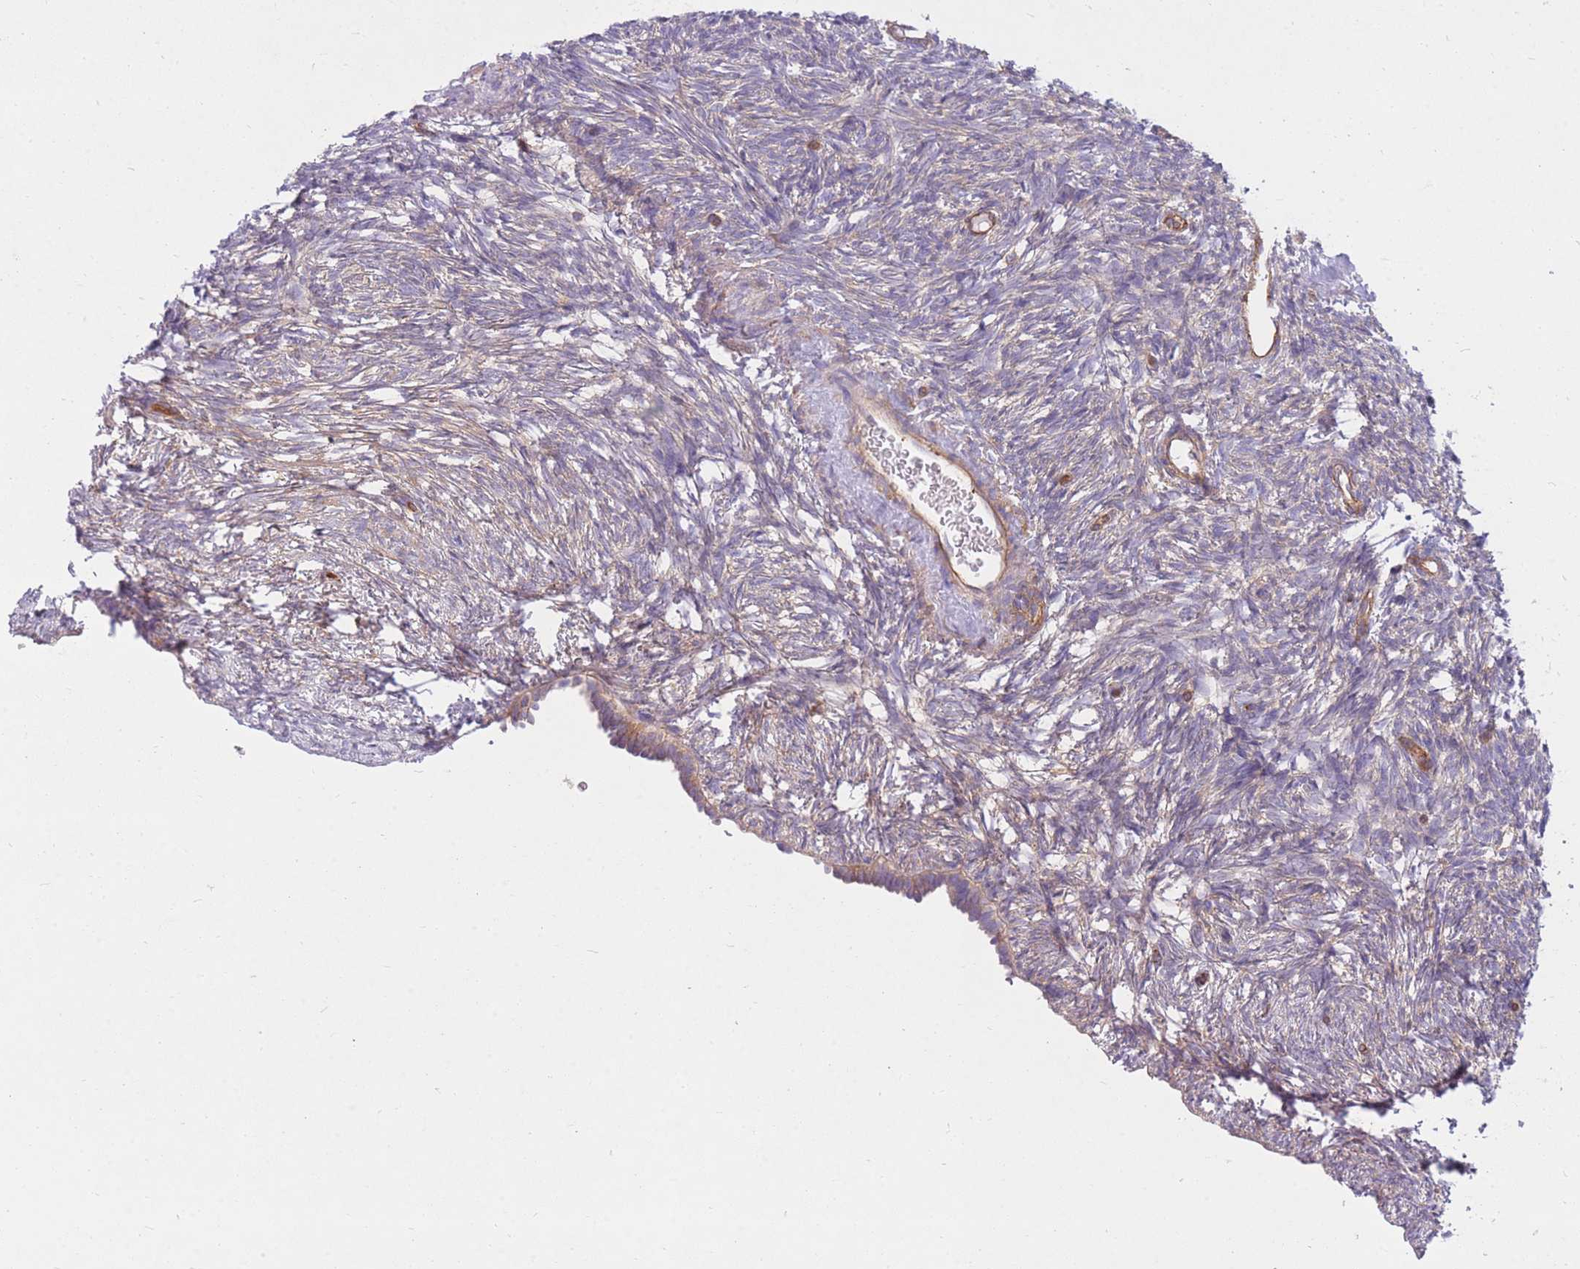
{"staining": {"intensity": "weak", "quantity": "25%-75%", "location": "cytoplasmic/membranous"}, "tissue": "ovary", "cell_type": "Follicle cells", "image_type": "normal", "snomed": [{"axis": "morphology", "description": "Normal tissue, NOS"}, {"axis": "topography", "description": "Ovary"}], "caption": "Immunohistochemical staining of benign human ovary exhibits weak cytoplasmic/membranous protein positivity in about 25%-75% of follicle cells. Nuclei are stained in blue.", "gene": "GGA1", "patient": {"sex": "female", "age": 51}}